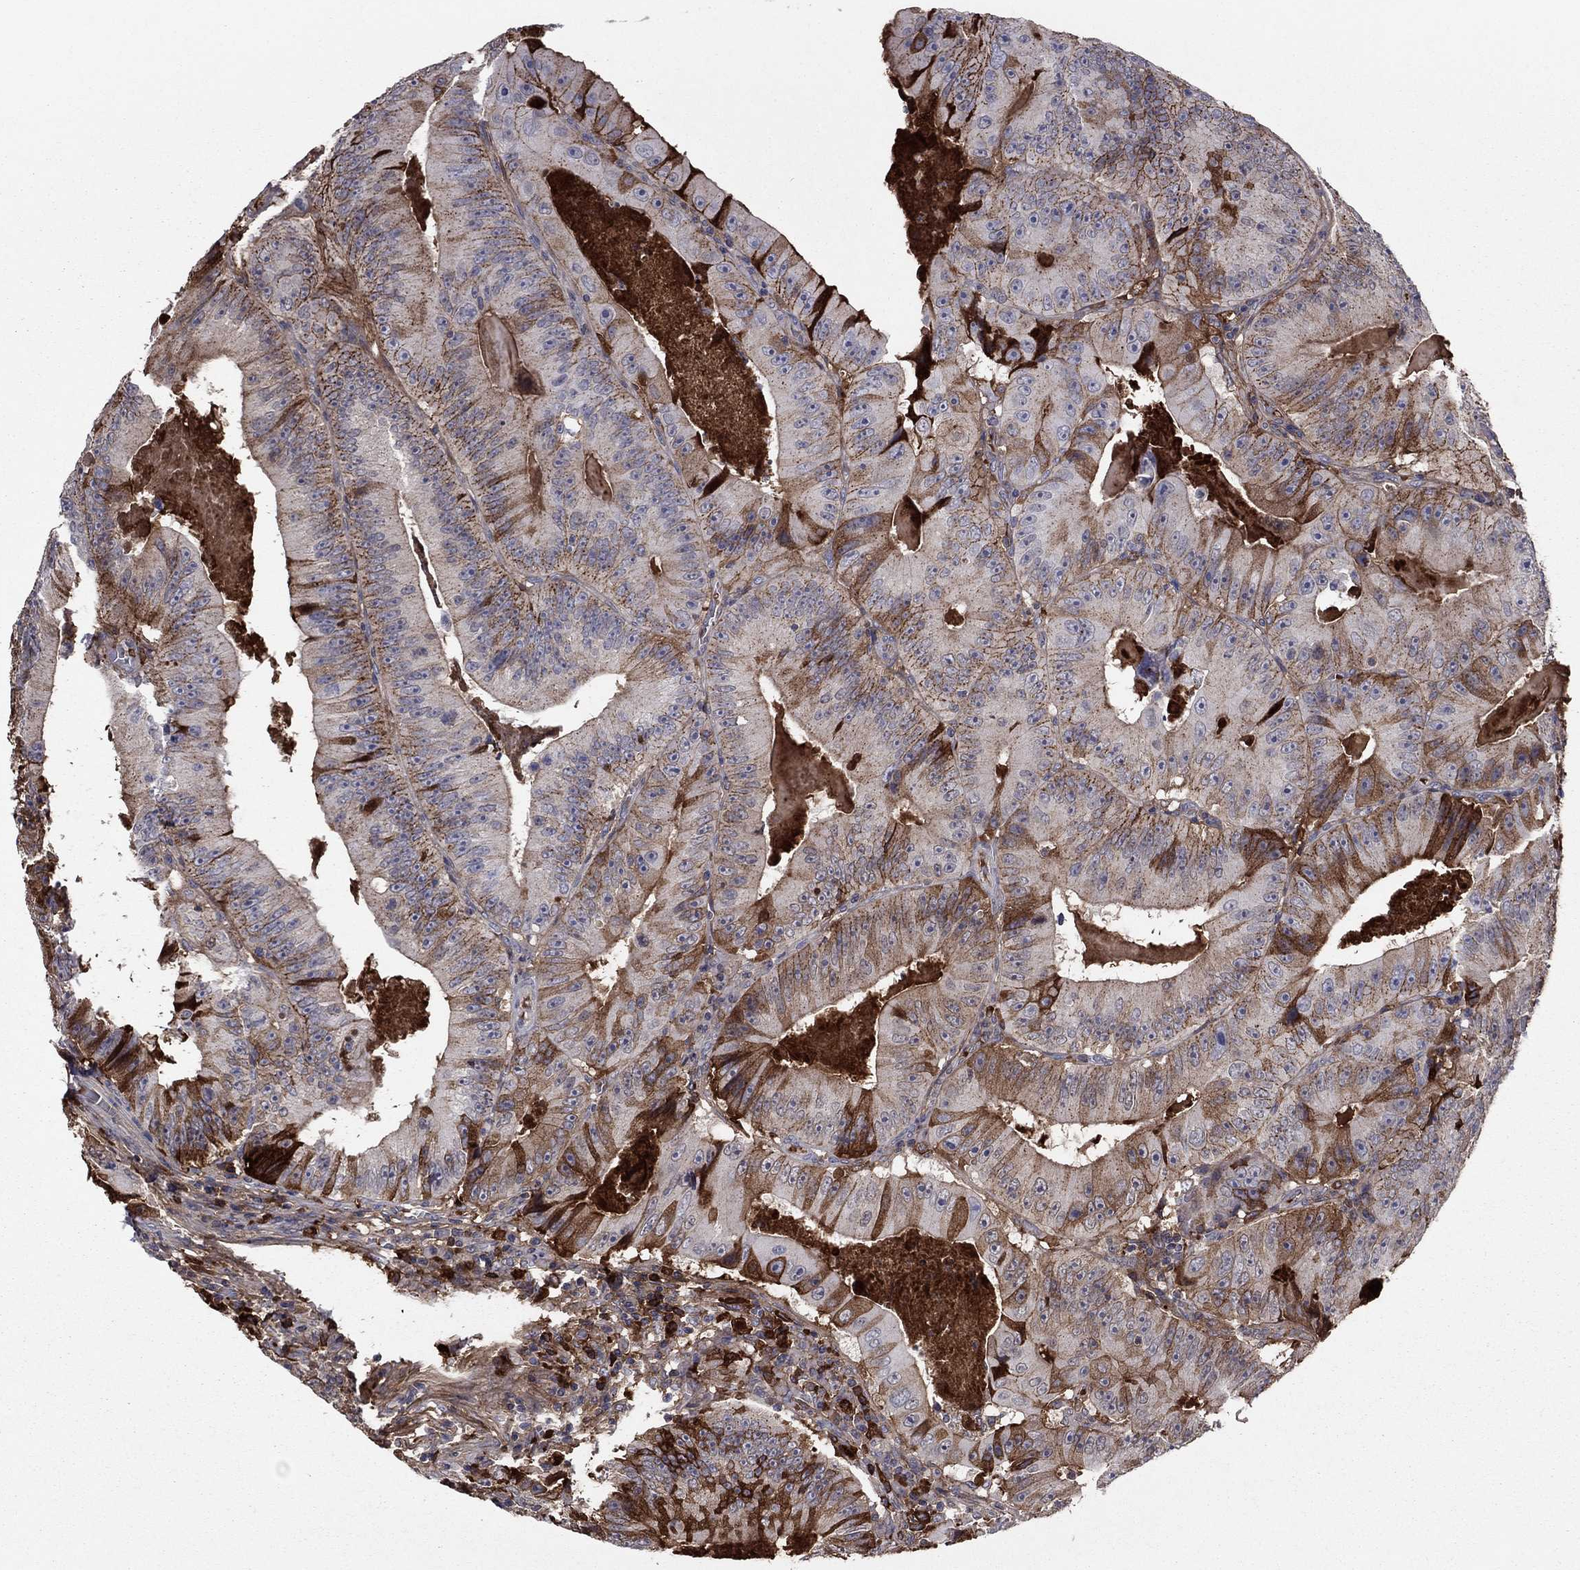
{"staining": {"intensity": "strong", "quantity": "<25%", "location": "cytoplasmic/membranous"}, "tissue": "colorectal cancer", "cell_type": "Tumor cells", "image_type": "cancer", "snomed": [{"axis": "morphology", "description": "Adenocarcinoma, NOS"}, {"axis": "topography", "description": "Colon"}], "caption": "Tumor cells demonstrate medium levels of strong cytoplasmic/membranous staining in approximately <25% of cells in human adenocarcinoma (colorectal). Using DAB (3,3'-diaminobenzidine) (brown) and hematoxylin (blue) stains, captured at high magnification using brightfield microscopy.", "gene": "HPX", "patient": {"sex": "female", "age": 86}}